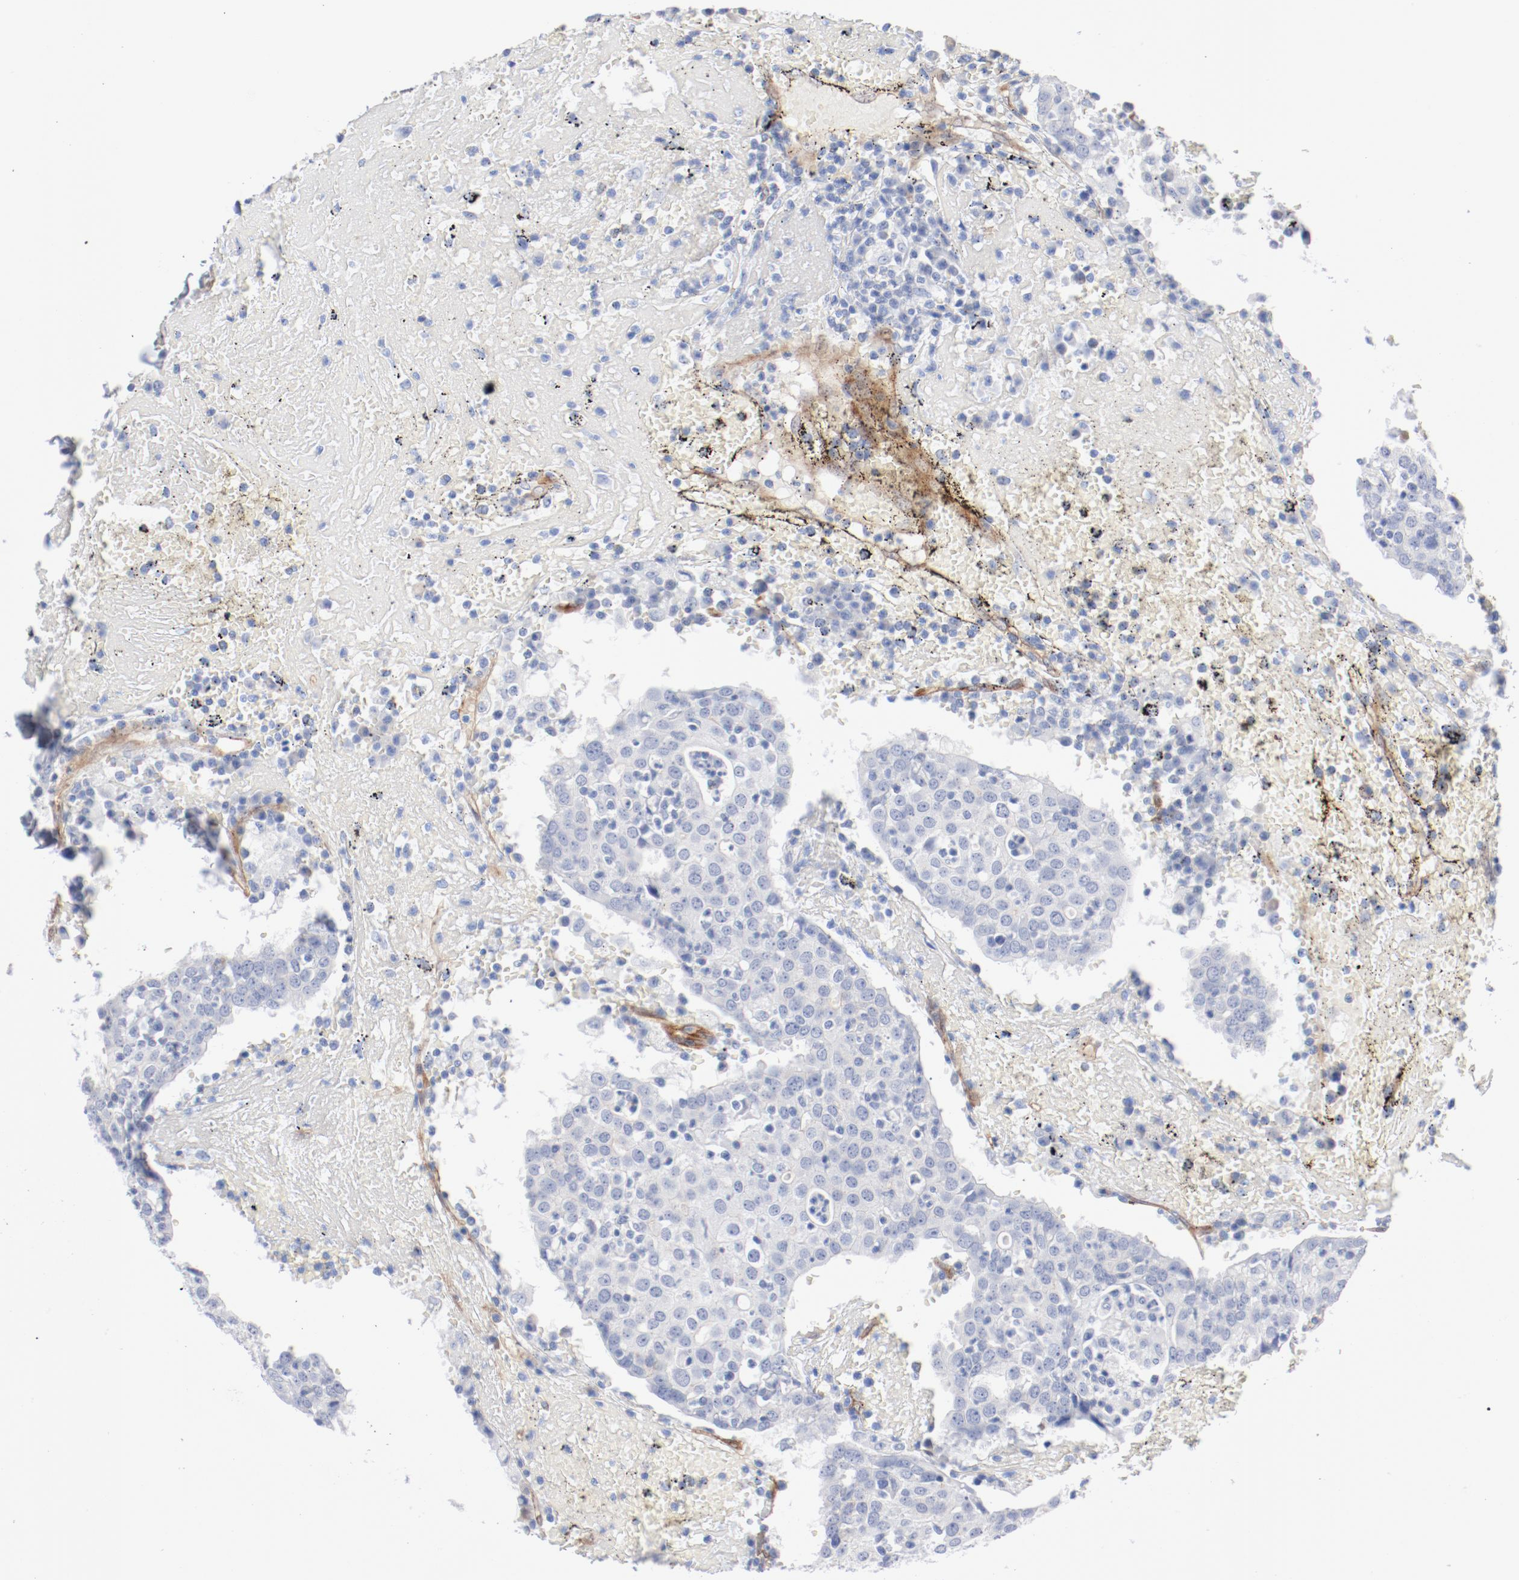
{"staining": {"intensity": "negative", "quantity": "none", "location": "none"}, "tissue": "head and neck cancer", "cell_type": "Tumor cells", "image_type": "cancer", "snomed": [{"axis": "morphology", "description": "Adenocarcinoma, NOS"}, {"axis": "topography", "description": "Salivary gland"}, {"axis": "topography", "description": "Head-Neck"}], "caption": "This is a image of immunohistochemistry (IHC) staining of adenocarcinoma (head and neck), which shows no staining in tumor cells.", "gene": "SHANK3", "patient": {"sex": "female", "age": 65}}